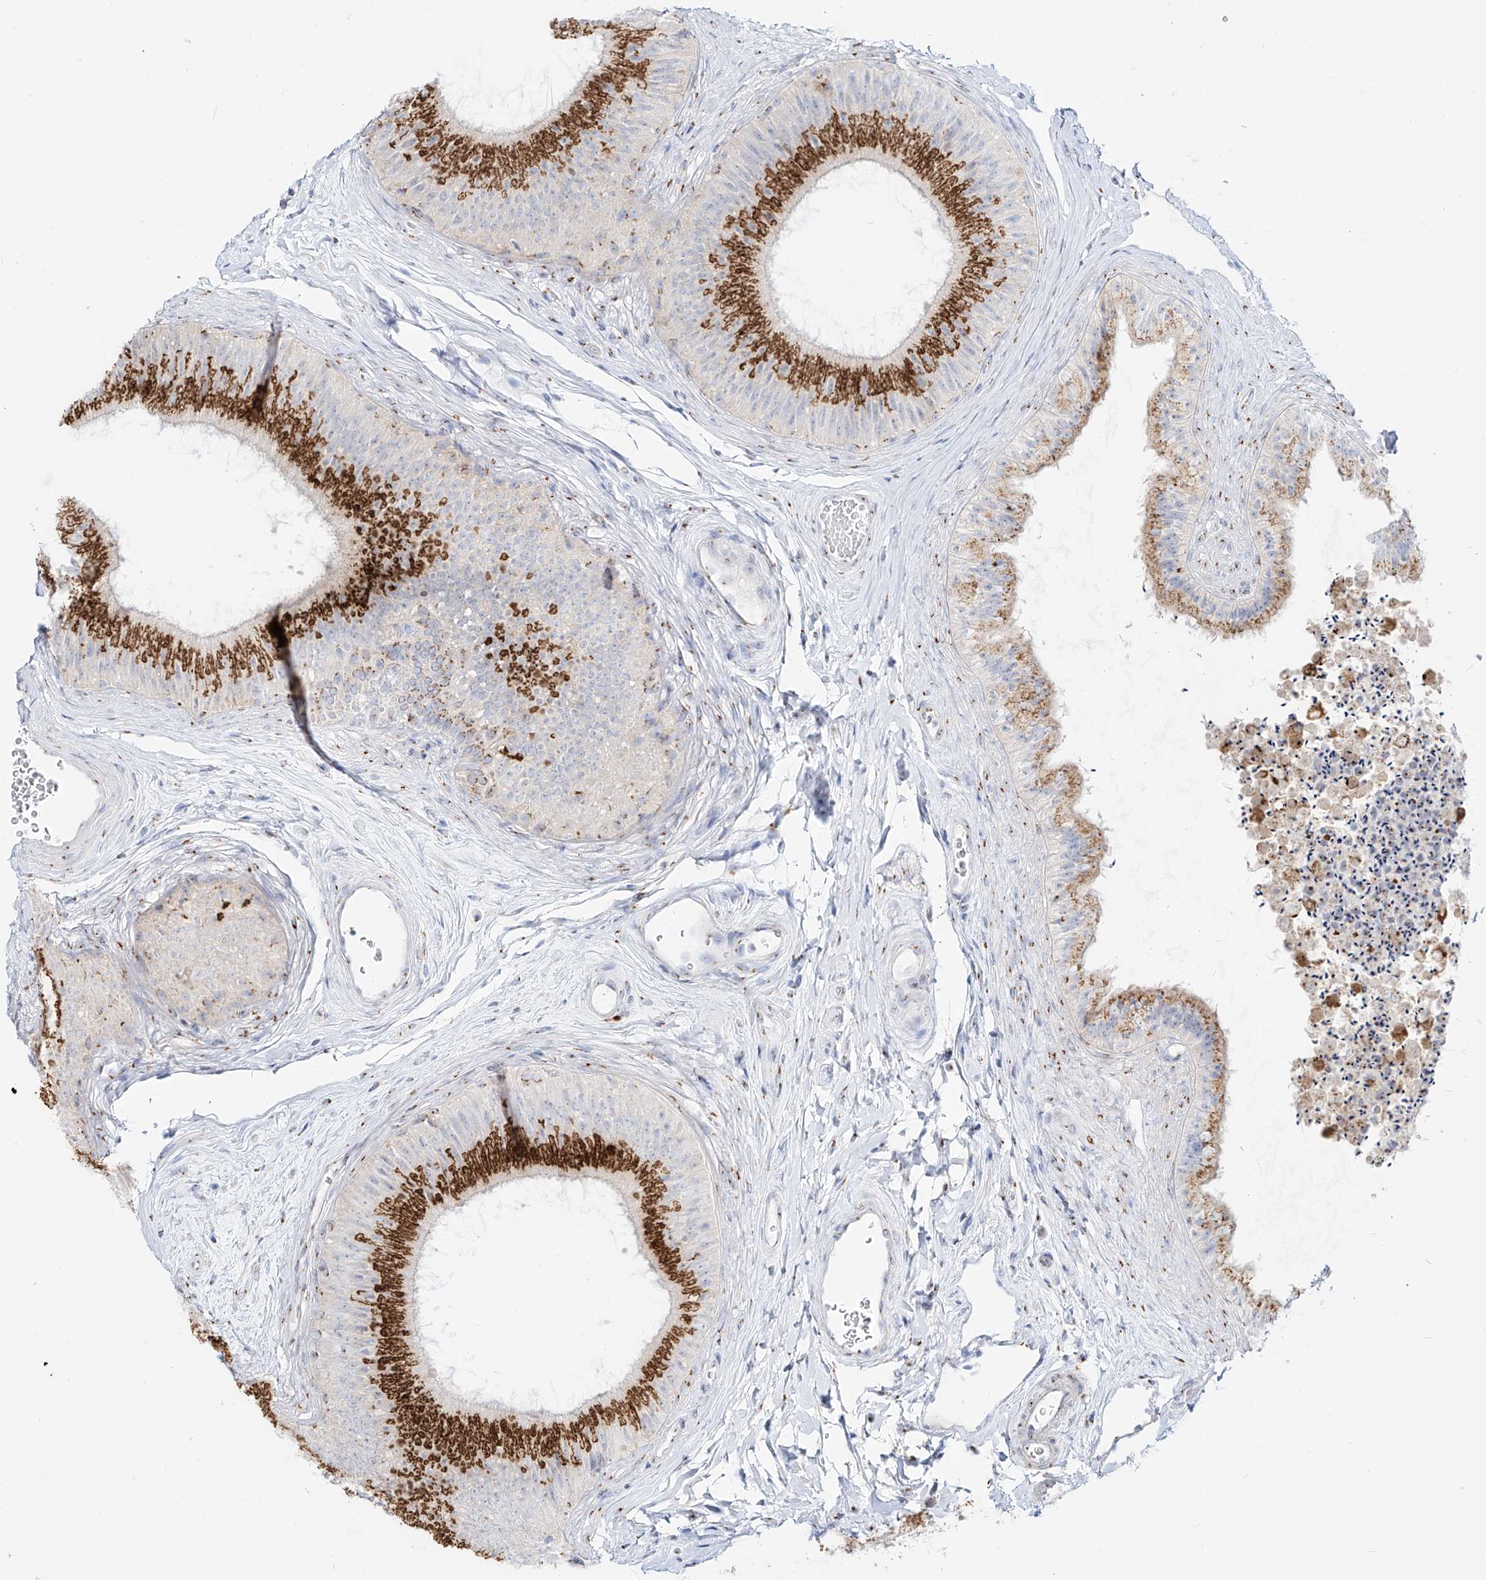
{"staining": {"intensity": "strong", "quantity": ">75%", "location": "cytoplasmic/membranous"}, "tissue": "epididymis", "cell_type": "Glandular cells", "image_type": "normal", "snomed": [{"axis": "morphology", "description": "Normal tissue, NOS"}, {"axis": "topography", "description": "Epididymis"}], "caption": "Epididymis stained with a brown dye exhibits strong cytoplasmic/membranous positive expression in about >75% of glandular cells.", "gene": "BSDC1", "patient": {"sex": "male", "age": 45}}